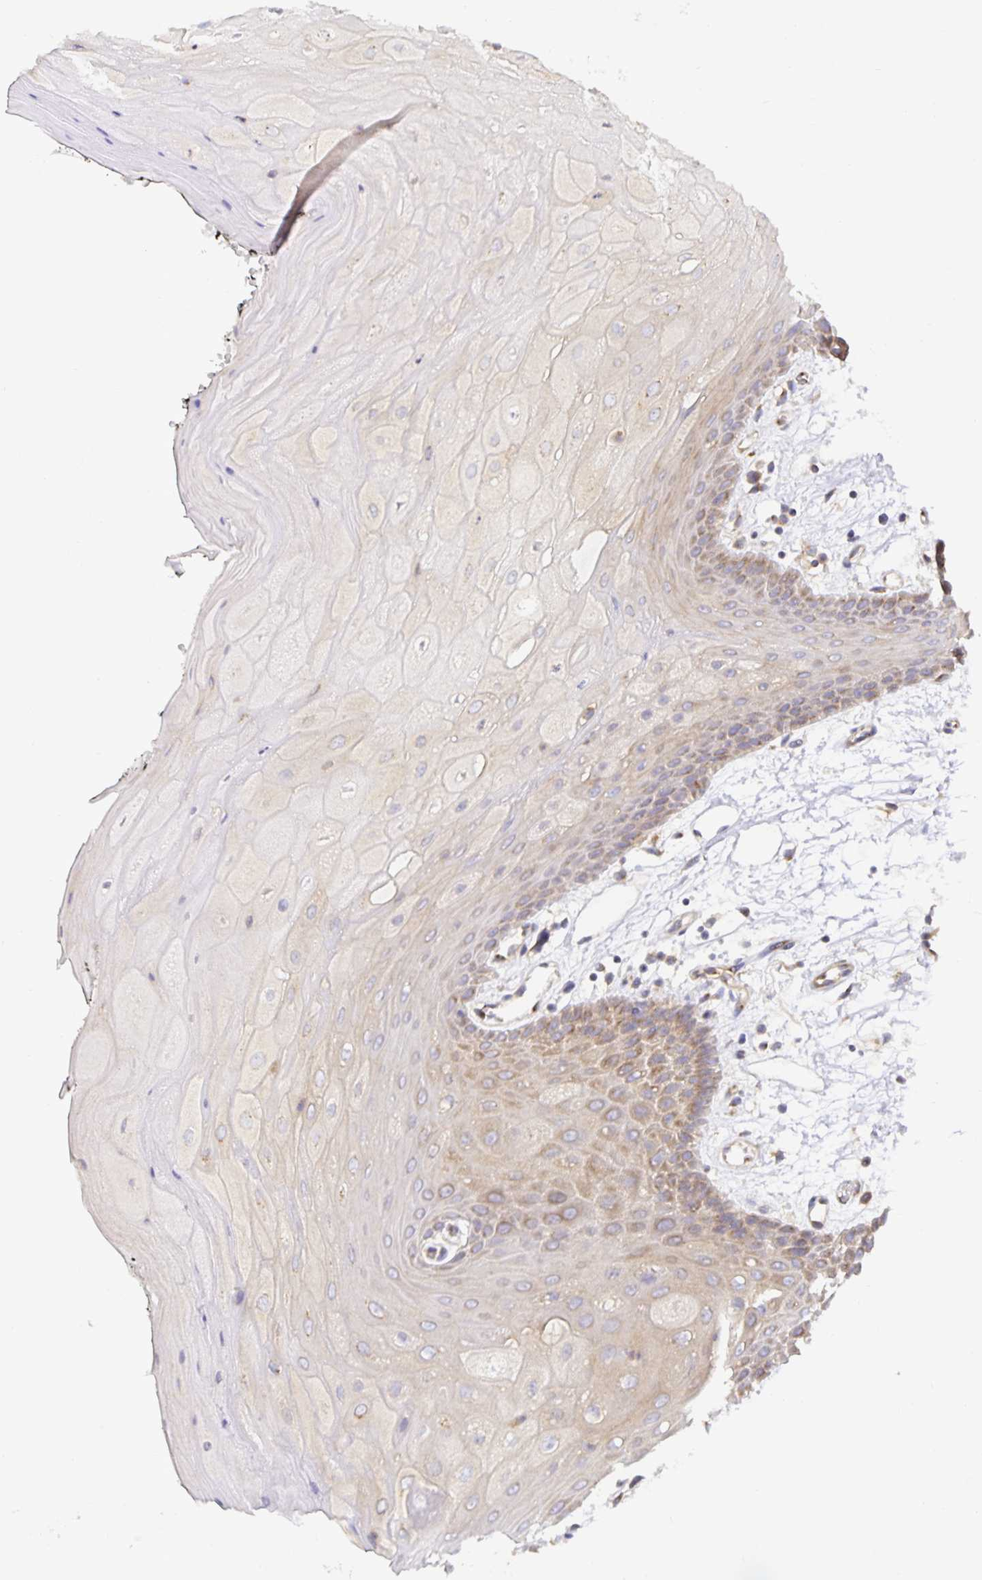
{"staining": {"intensity": "weak", "quantity": "25%-75%", "location": "cytoplasmic/membranous"}, "tissue": "oral mucosa", "cell_type": "Squamous epithelial cells", "image_type": "normal", "snomed": [{"axis": "morphology", "description": "Normal tissue, NOS"}, {"axis": "topography", "description": "Oral tissue"}, {"axis": "topography", "description": "Tounge, NOS"}], "caption": "An immunohistochemistry image of benign tissue is shown. Protein staining in brown labels weak cytoplasmic/membranous positivity in oral mucosa within squamous epithelial cells.", "gene": "USO1", "patient": {"sex": "female", "age": 59}}